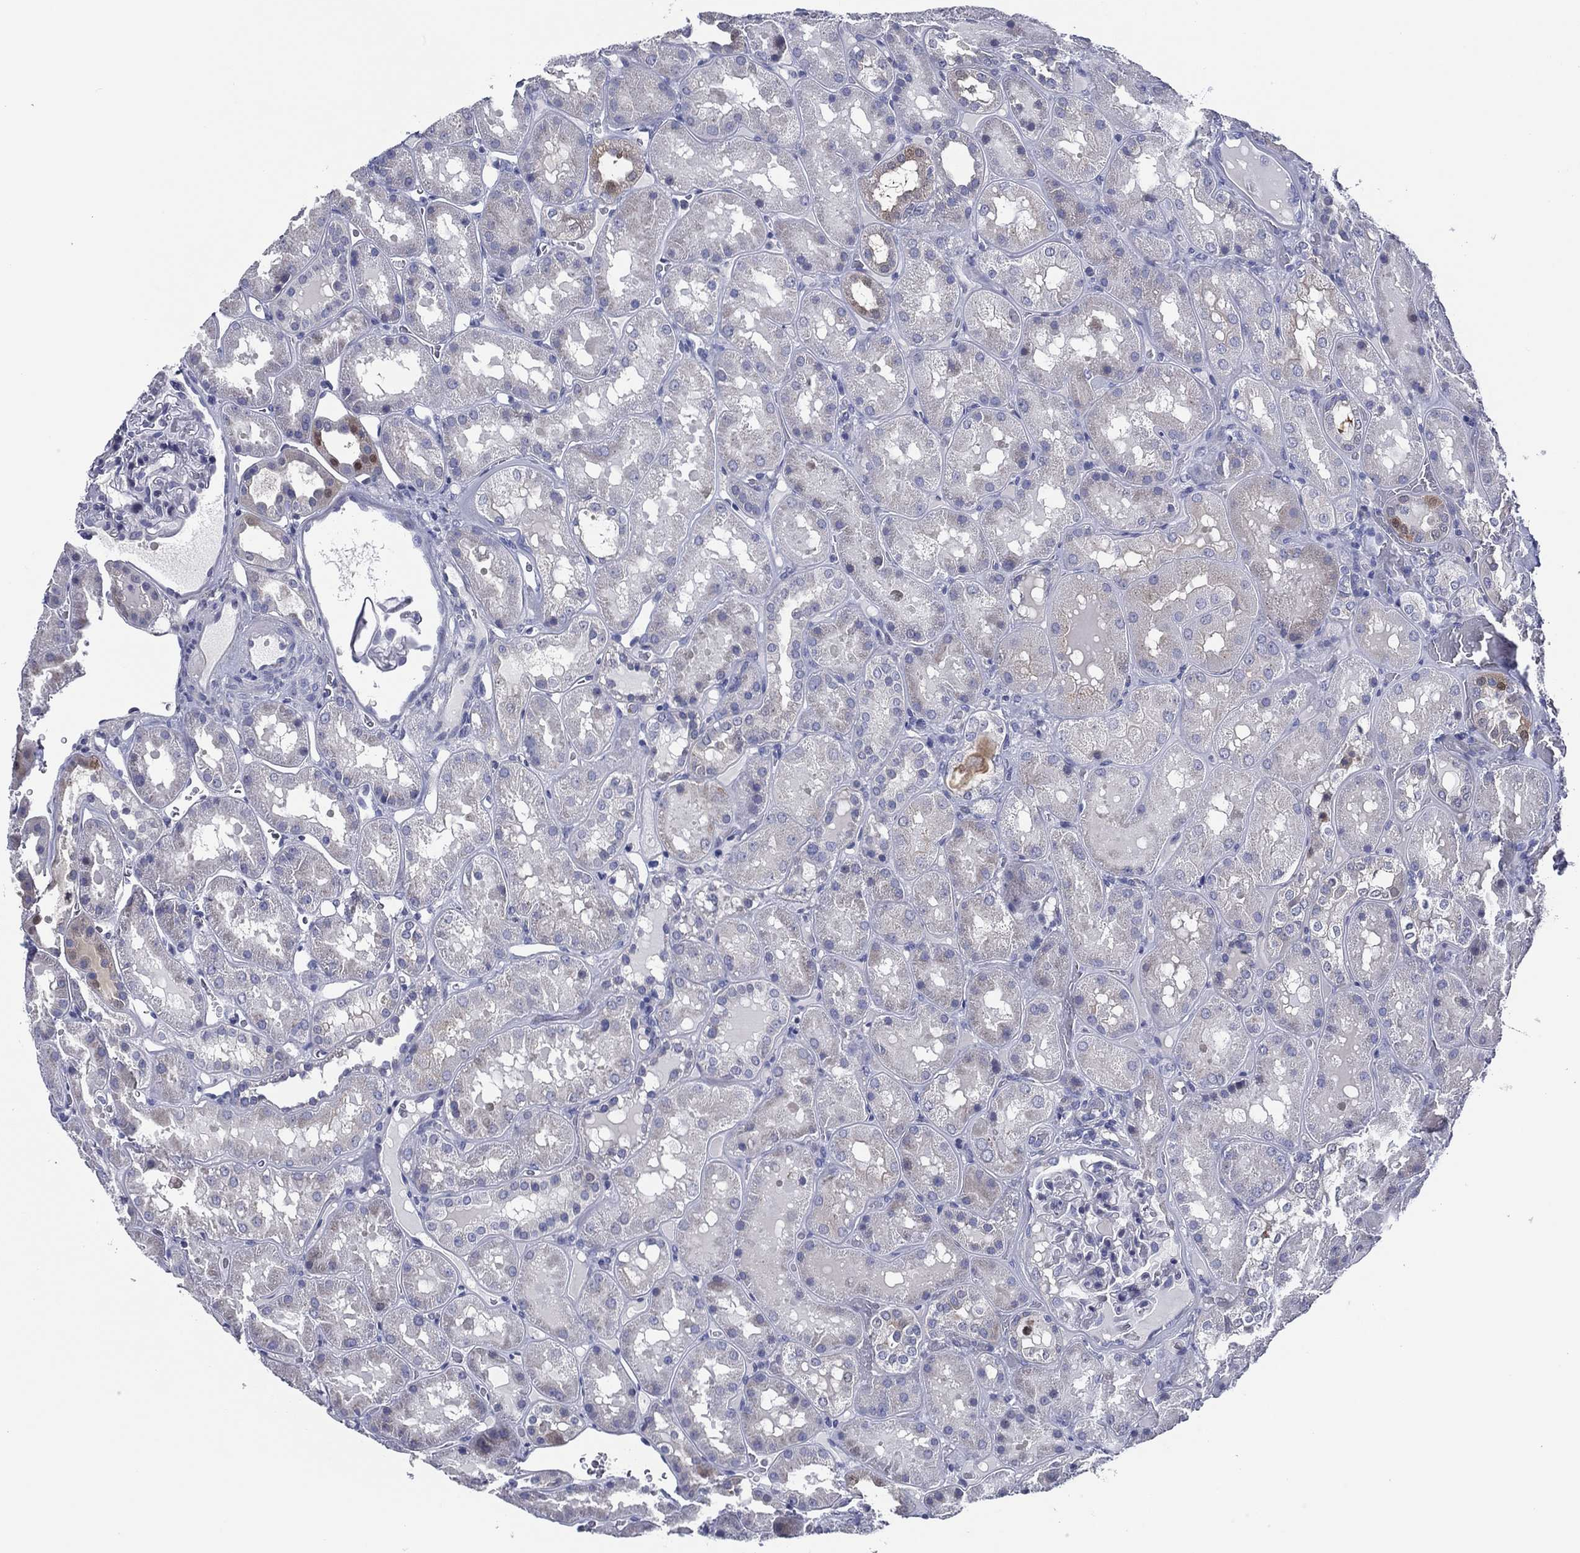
{"staining": {"intensity": "negative", "quantity": "none", "location": "none"}, "tissue": "kidney", "cell_type": "Cells in glomeruli", "image_type": "normal", "snomed": [{"axis": "morphology", "description": "Normal tissue, NOS"}, {"axis": "topography", "description": "Kidney"}], "caption": "DAB (3,3'-diaminobenzidine) immunohistochemical staining of normal kidney displays no significant positivity in cells in glomeruli.", "gene": "TRIM31", "patient": {"sex": "male", "age": 73}}